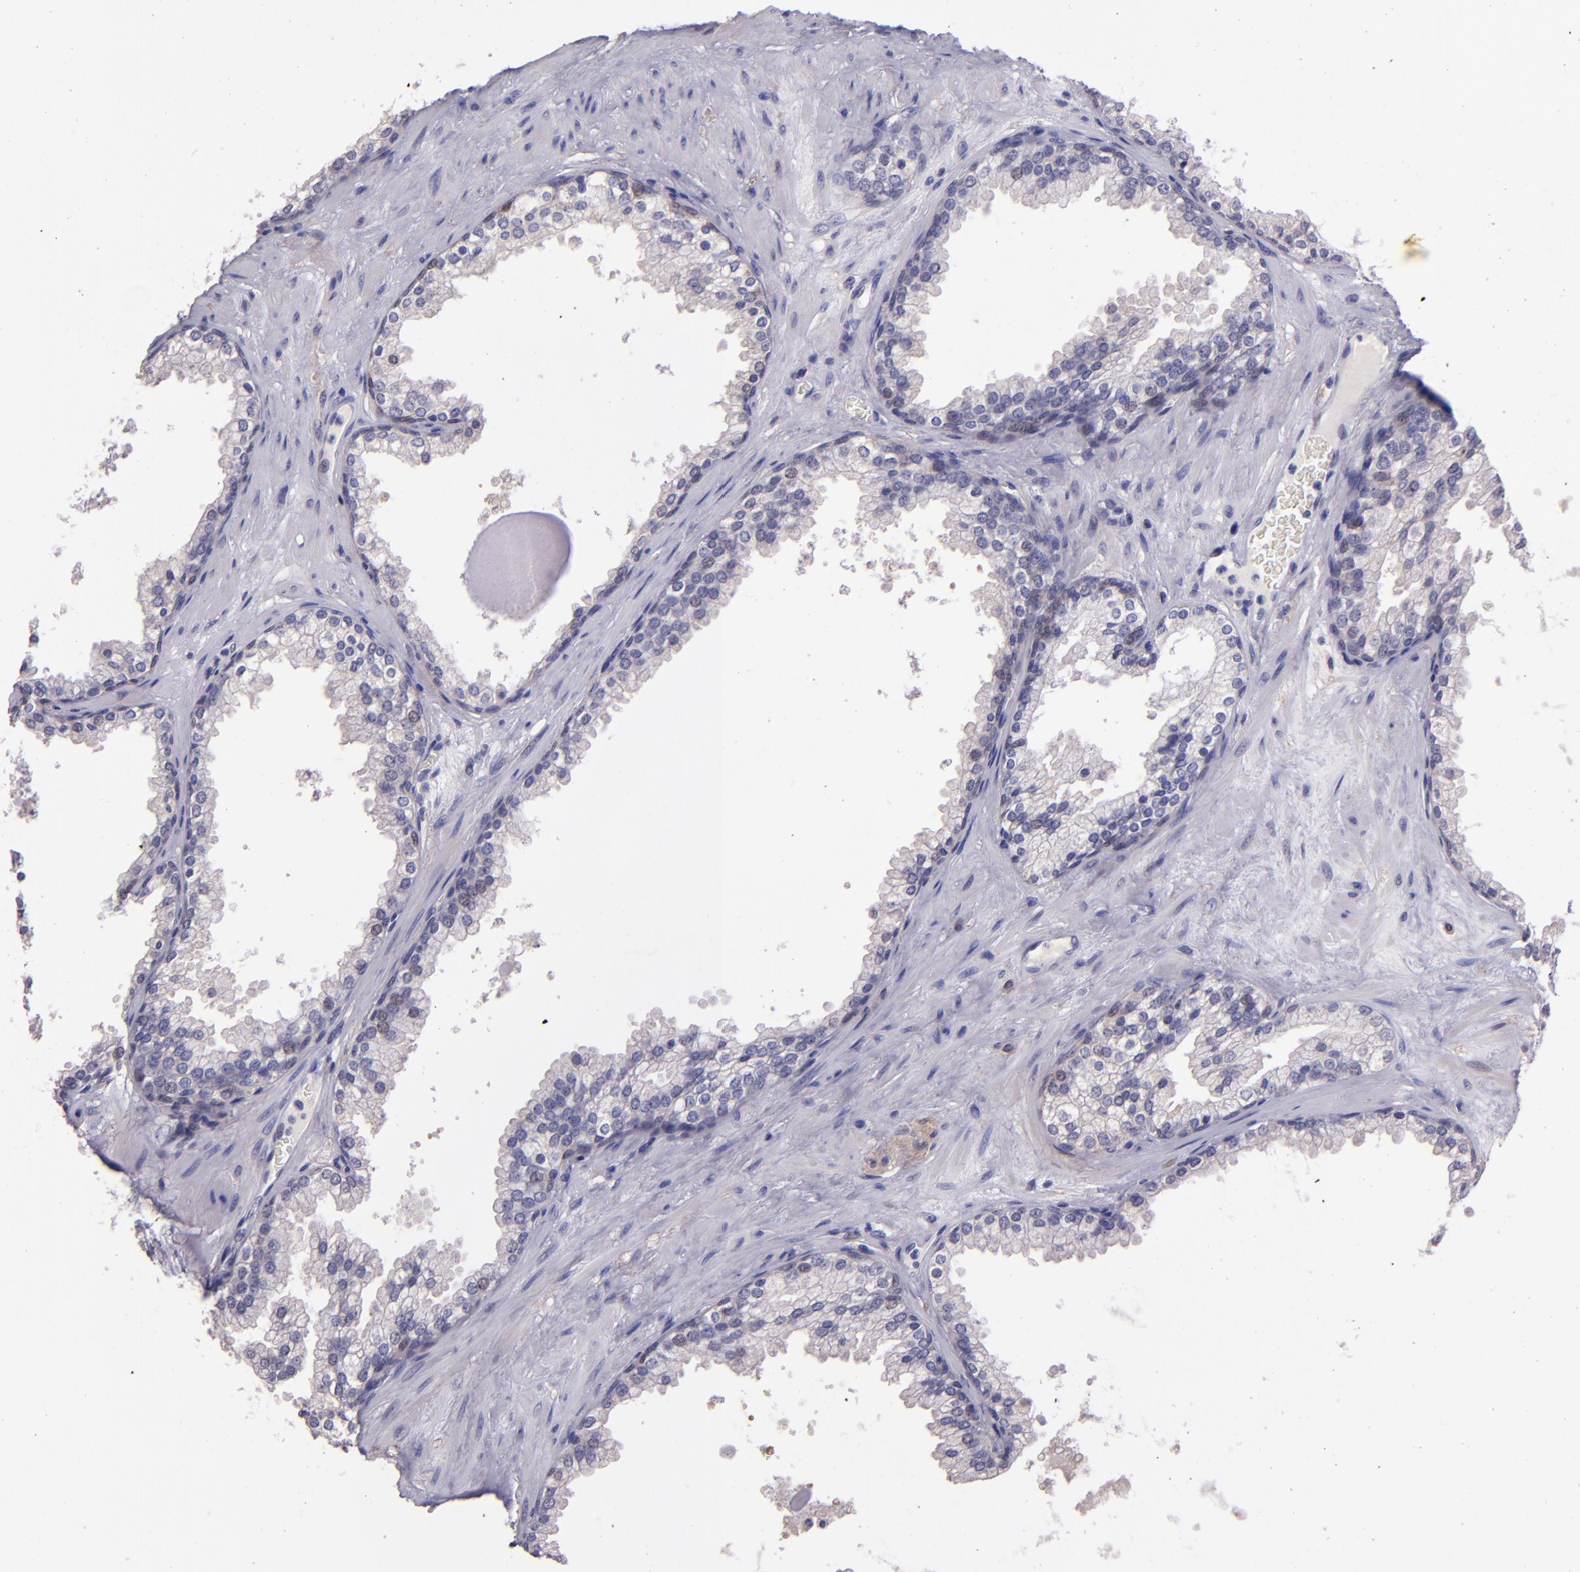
{"staining": {"intensity": "negative", "quantity": "none", "location": "none"}, "tissue": "prostate cancer", "cell_type": "Tumor cells", "image_type": "cancer", "snomed": [{"axis": "morphology", "description": "Adenocarcinoma, Medium grade"}, {"axis": "topography", "description": "Prostate"}], "caption": "A photomicrograph of prostate cancer (medium-grade adenocarcinoma) stained for a protein shows no brown staining in tumor cells.", "gene": "PAPPA", "patient": {"sex": "male", "age": 60}}